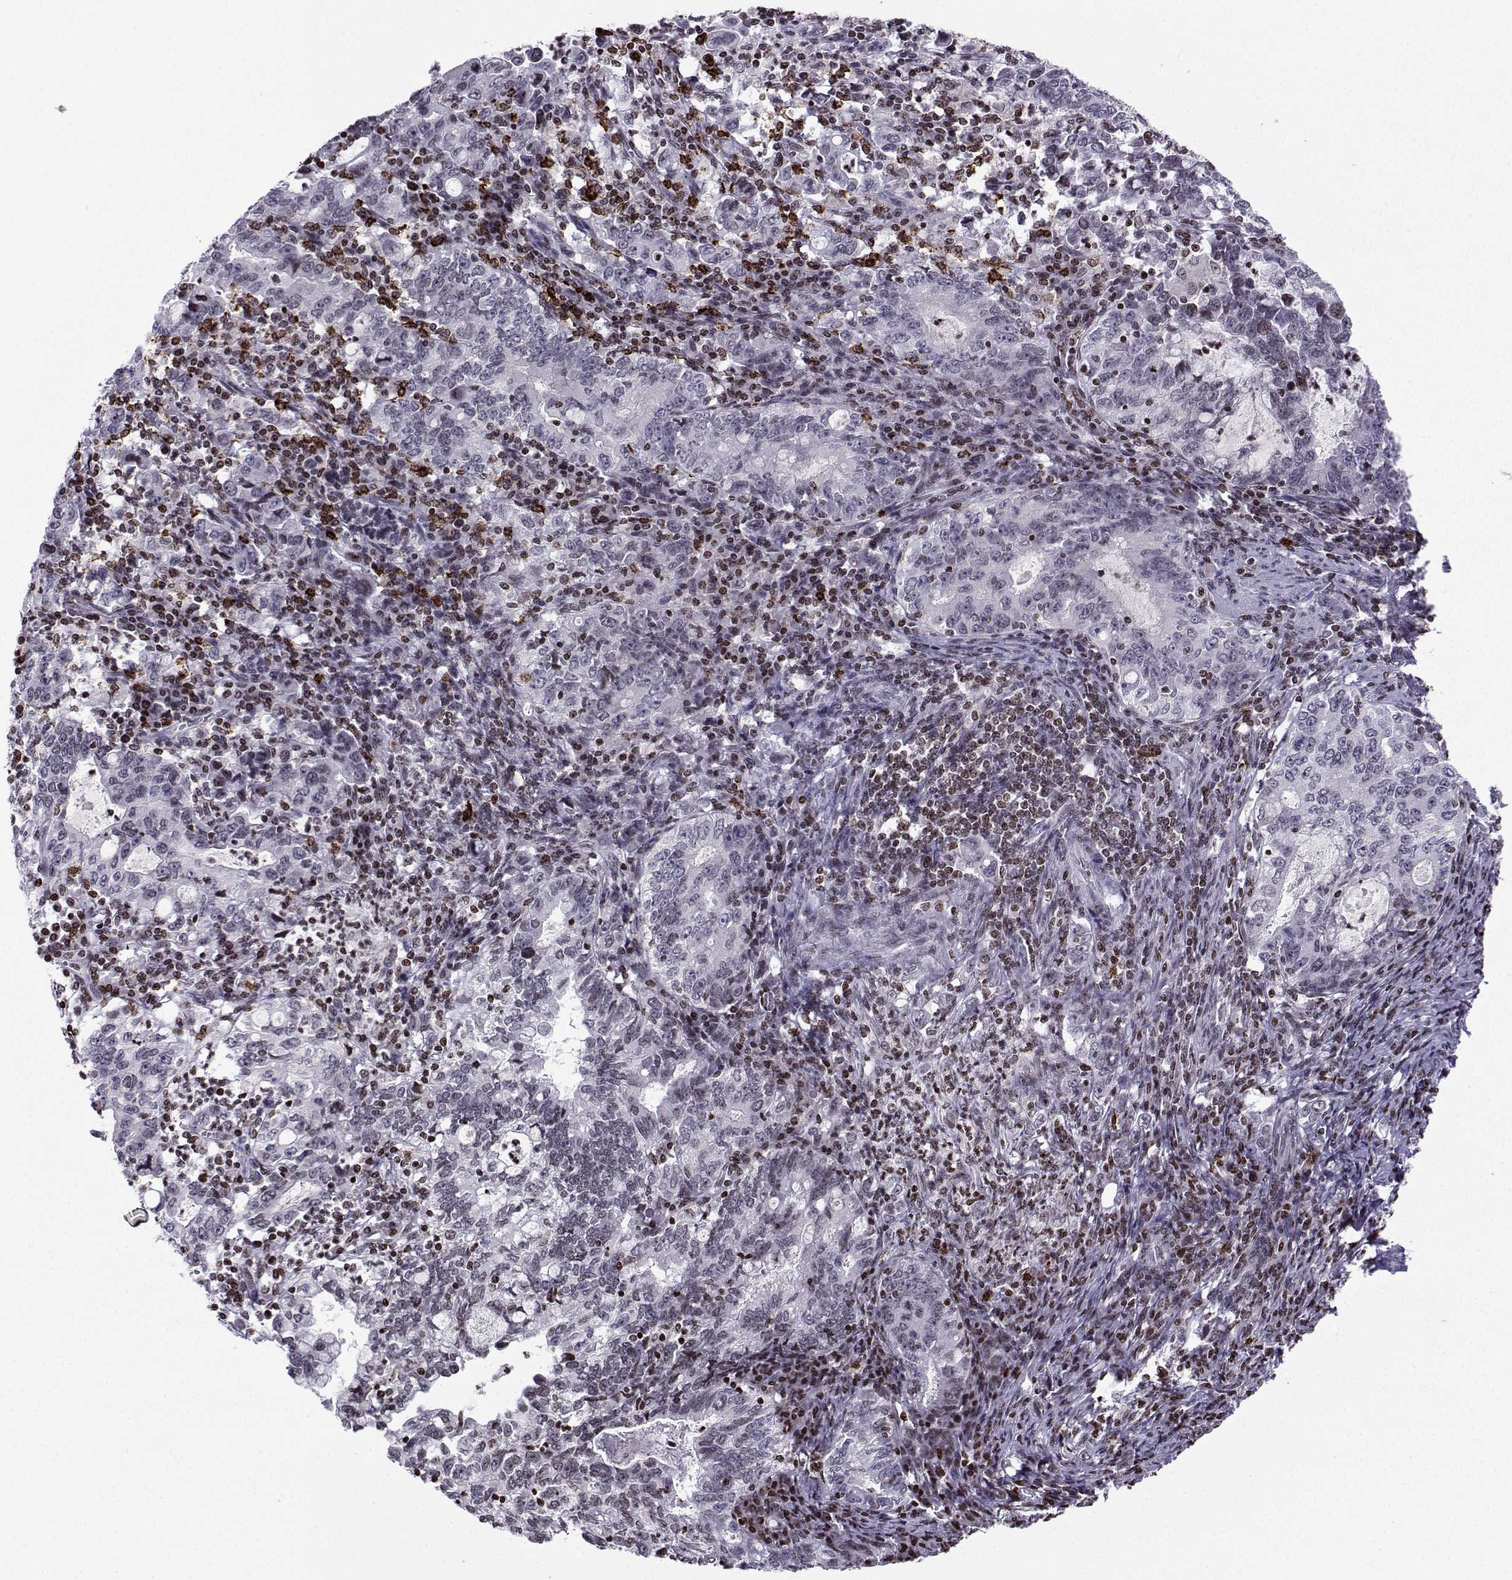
{"staining": {"intensity": "negative", "quantity": "none", "location": "none"}, "tissue": "stomach cancer", "cell_type": "Tumor cells", "image_type": "cancer", "snomed": [{"axis": "morphology", "description": "Adenocarcinoma, NOS"}, {"axis": "topography", "description": "Stomach, lower"}], "caption": "A photomicrograph of human adenocarcinoma (stomach) is negative for staining in tumor cells.", "gene": "ZNF19", "patient": {"sex": "female", "age": 72}}